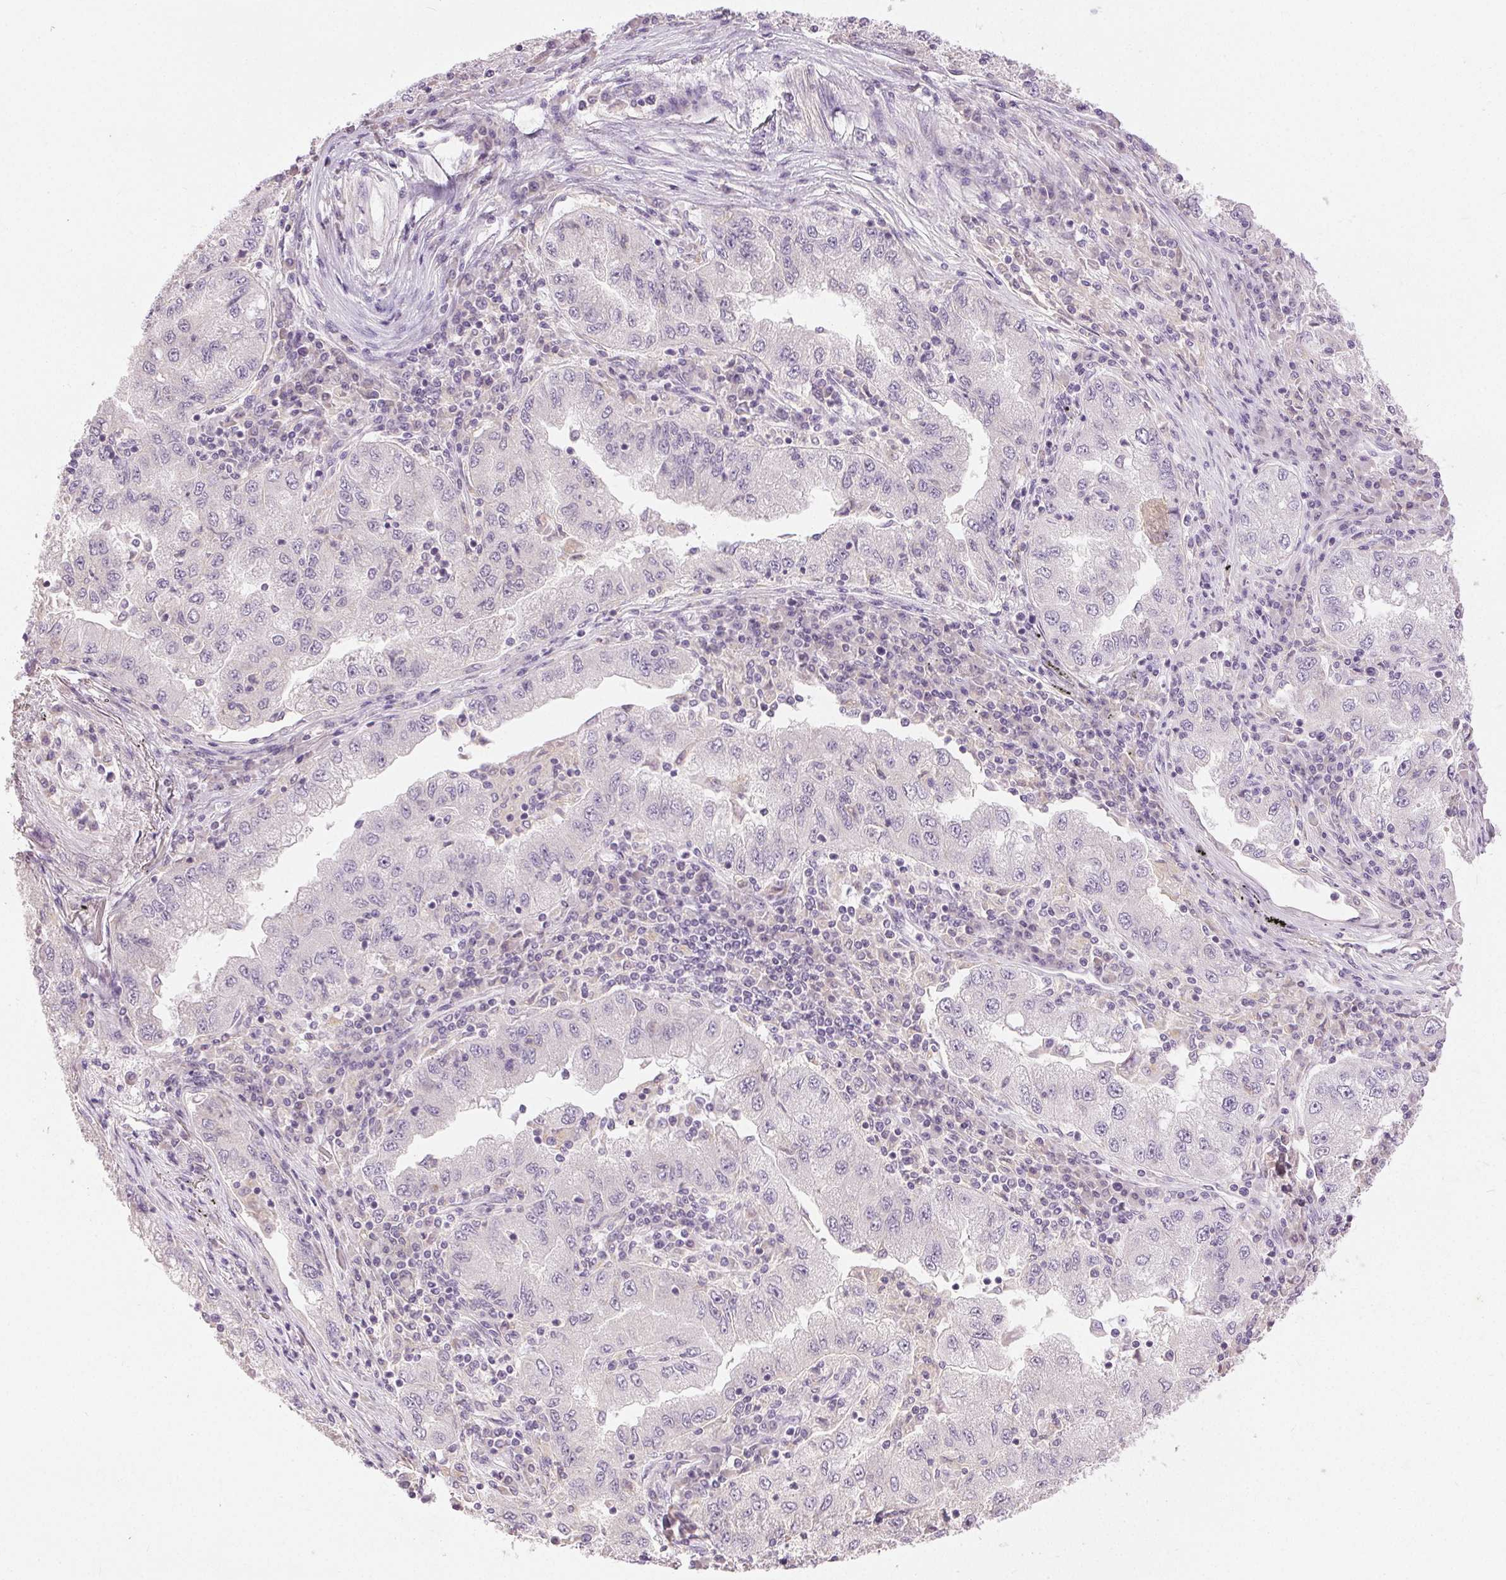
{"staining": {"intensity": "negative", "quantity": "none", "location": "none"}, "tissue": "lung cancer", "cell_type": "Tumor cells", "image_type": "cancer", "snomed": [{"axis": "morphology", "description": "Adenocarcinoma, NOS"}, {"axis": "morphology", "description": "Adenocarcinoma primary or metastatic"}, {"axis": "topography", "description": "Lung"}], "caption": "The photomicrograph displays no staining of tumor cells in lung adenocarcinoma primary or metastatic.", "gene": "DSG3", "patient": {"sex": "male", "age": 74}}